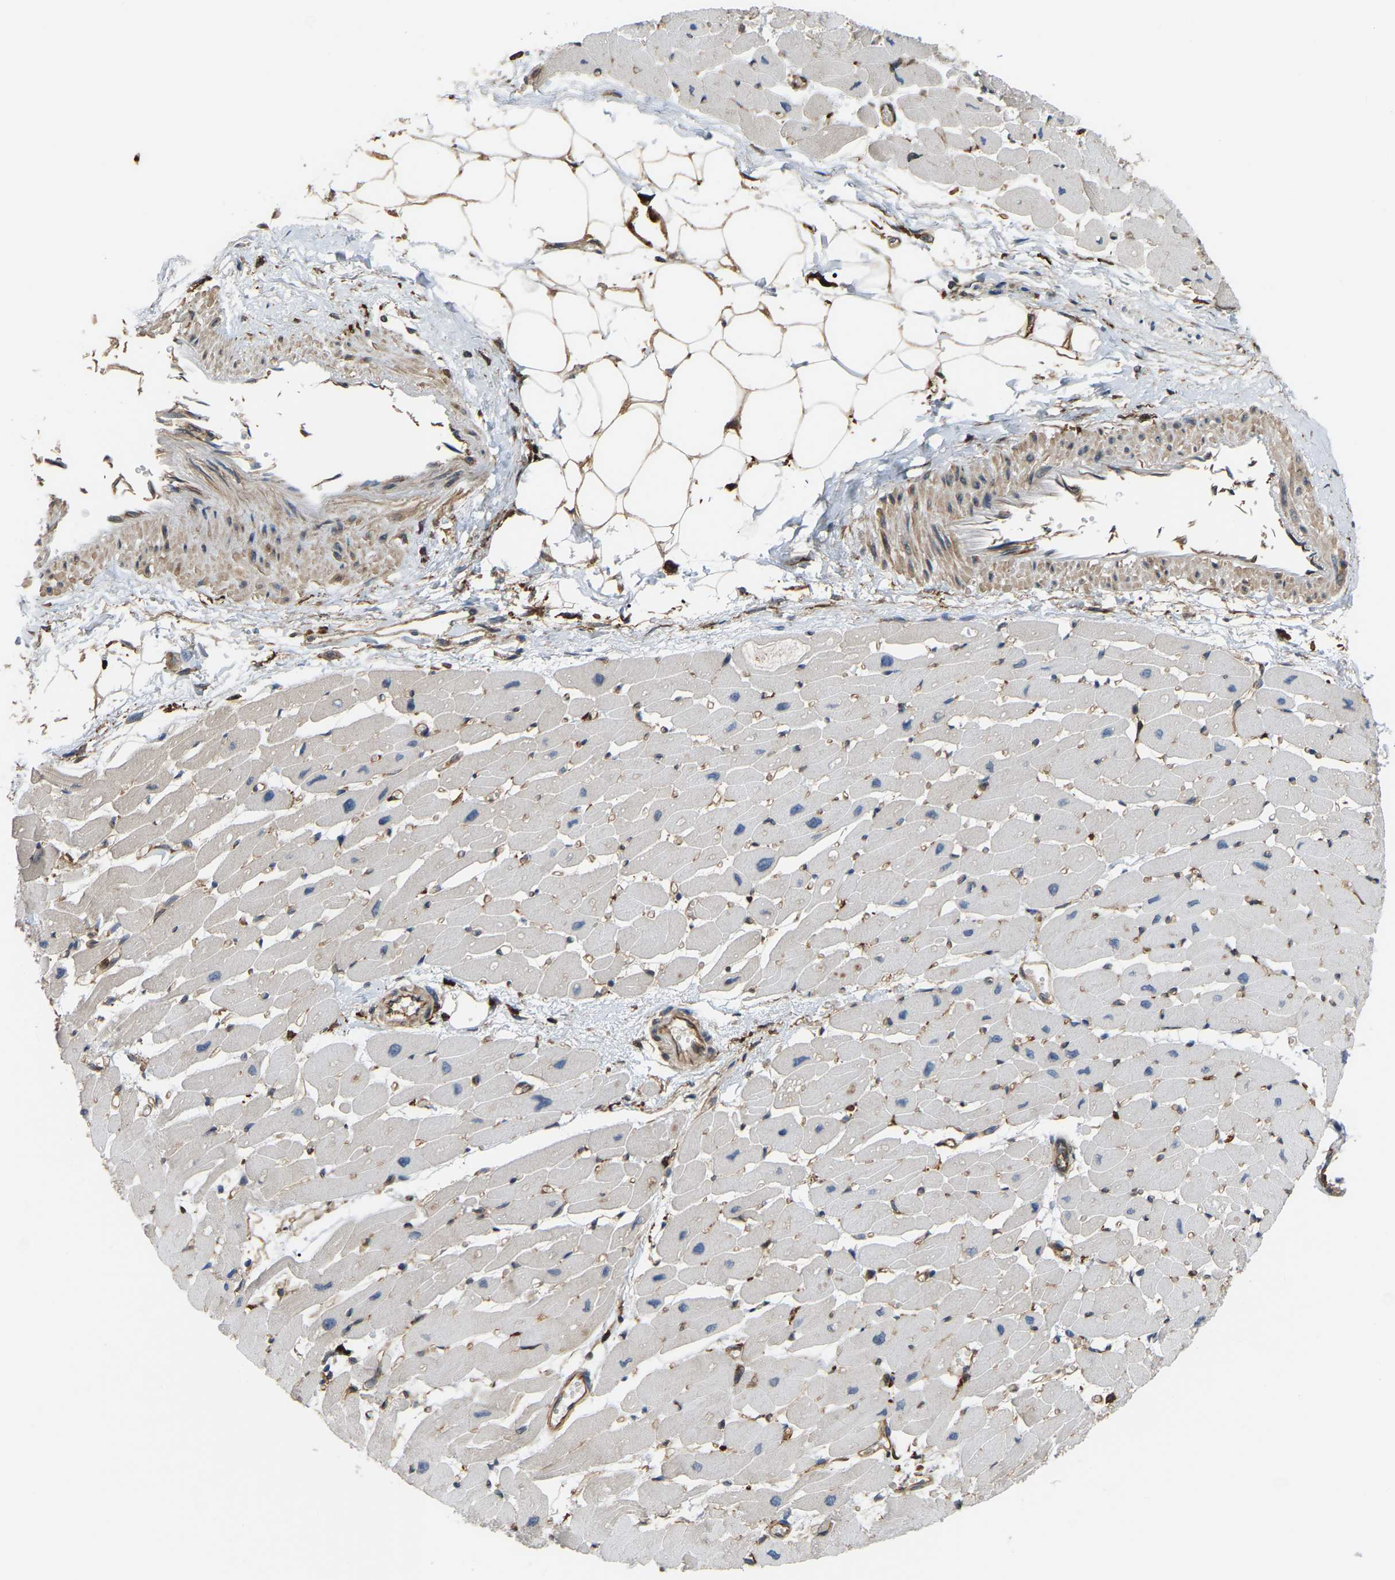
{"staining": {"intensity": "moderate", "quantity": "<25%", "location": "cytoplasmic/membranous"}, "tissue": "heart muscle", "cell_type": "Cardiomyocytes", "image_type": "normal", "snomed": [{"axis": "morphology", "description": "Normal tissue, NOS"}, {"axis": "topography", "description": "Heart"}], "caption": "A low amount of moderate cytoplasmic/membranous expression is identified in about <25% of cardiomyocytes in benign heart muscle.", "gene": "PICALM", "patient": {"sex": "female", "age": 54}}